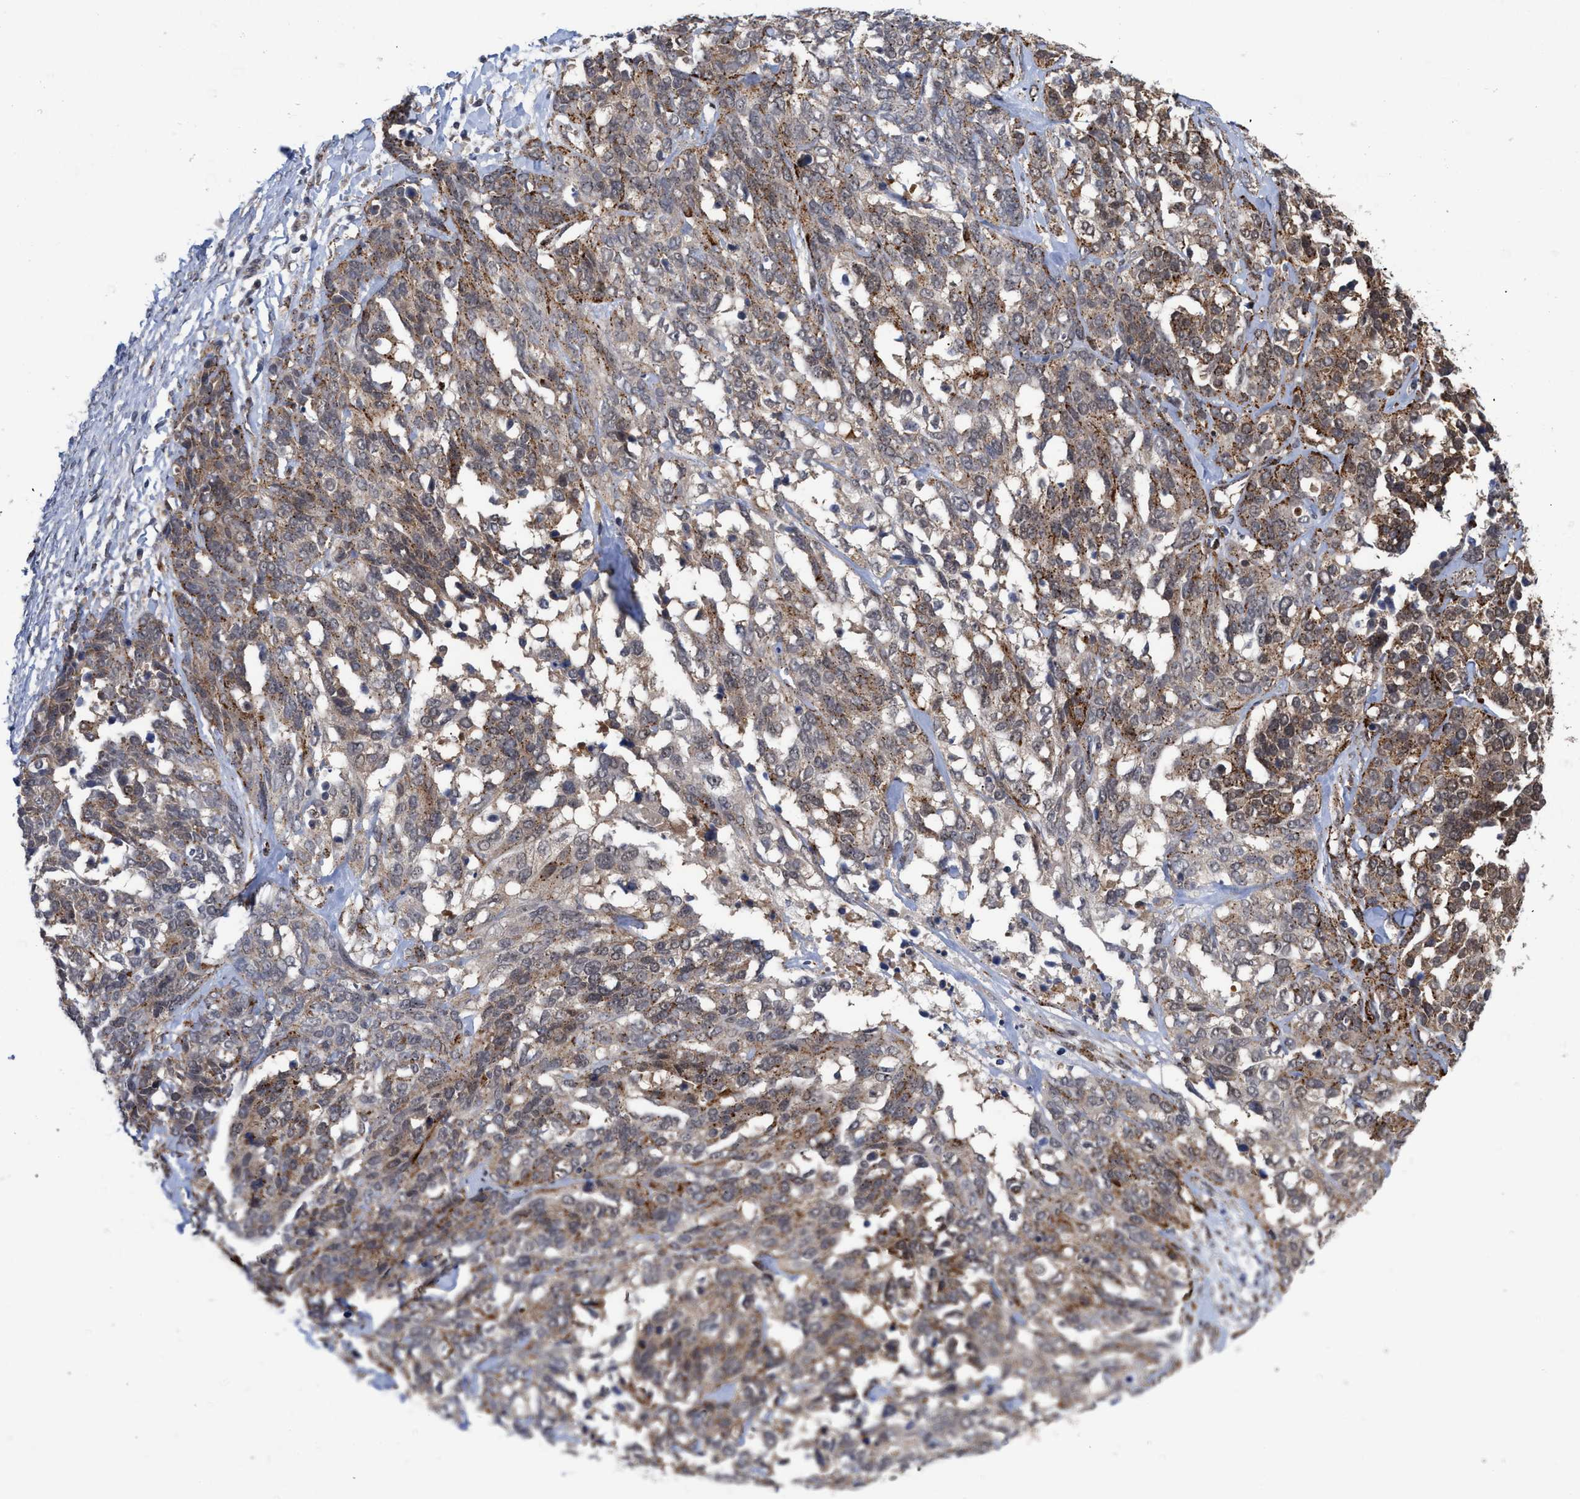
{"staining": {"intensity": "moderate", "quantity": "25%-75%", "location": "cytoplasmic/membranous"}, "tissue": "ovarian cancer", "cell_type": "Tumor cells", "image_type": "cancer", "snomed": [{"axis": "morphology", "description": "Cystadenocarcinoma, serous, NOS"}, {"axis": "topography", "description": "Ovary"}], "caption": "An immunohistochemistry photomicrograph of tumor tissue is shown. Protein staining in brown highlights moderate cytoplasmic/membranous positivity in serous cystadenocarcinoma (ovarian) within tumor cells.", "gene": "UPF1", "patient": {"sex": "female", "age": 44}}